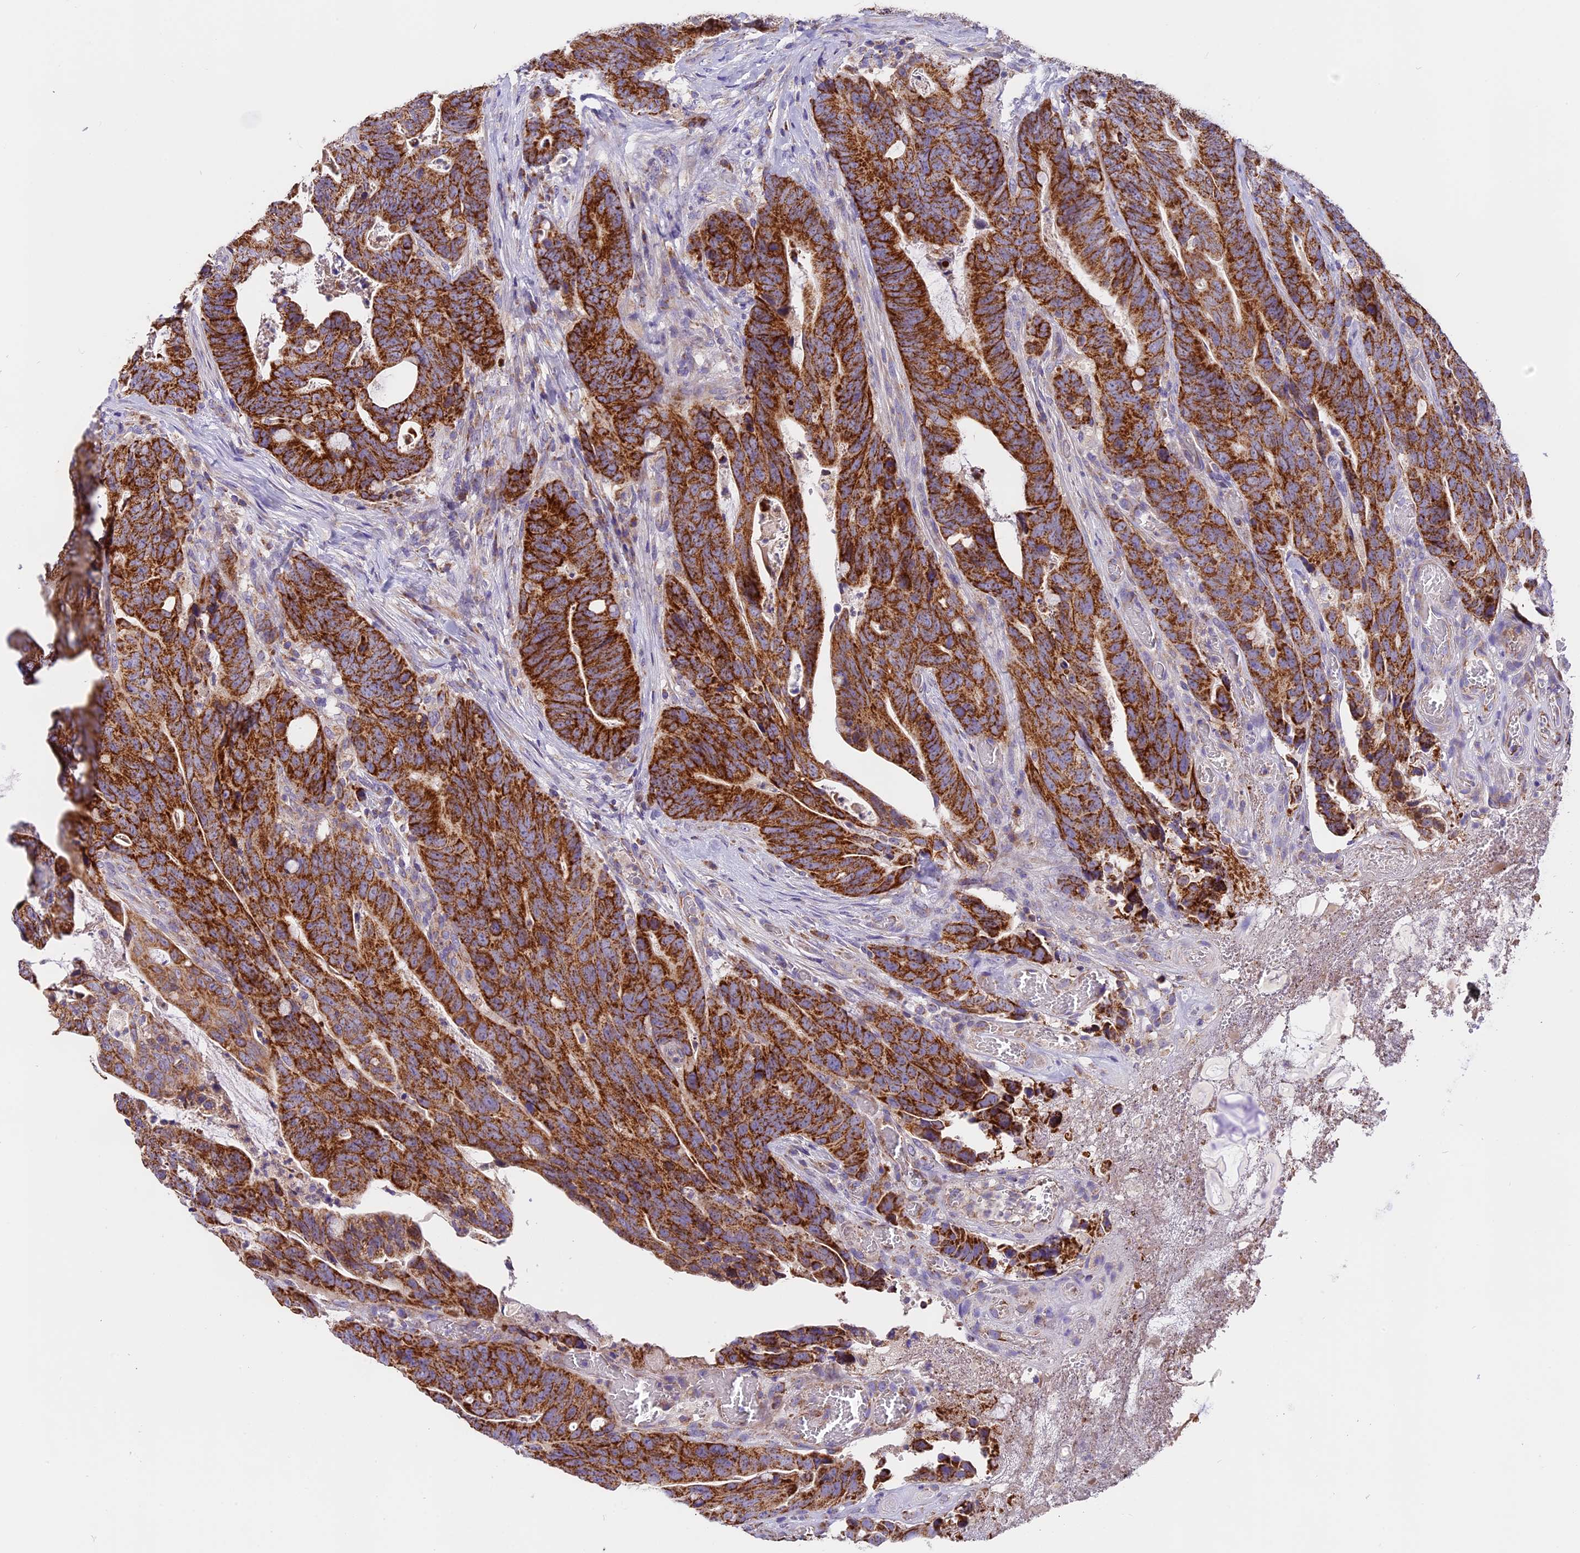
{"staining": {"intensity": "strong", "quantity": ">75%", "location": "cytoplasmic/membranous"}, "tissue": "colorectal cancer", "cell_type": "Tumor cells", "image_type": "cancer", "snomed": [{"axis": "morphology", "description": "Adenocarcinoma, NOS"}, {"axis": "topography", "description": "Colon"}], "caption": "Immunohistochemical staining of colorectal cancer reveals high levels of strong cytoplasmic/membranous protein positivity in about >75% of tumor cells. (Brightfield microscopy of DAB IHC at high magnification).", "gene": "MGME1", "patient": {"sex": "female", "age": 82}}